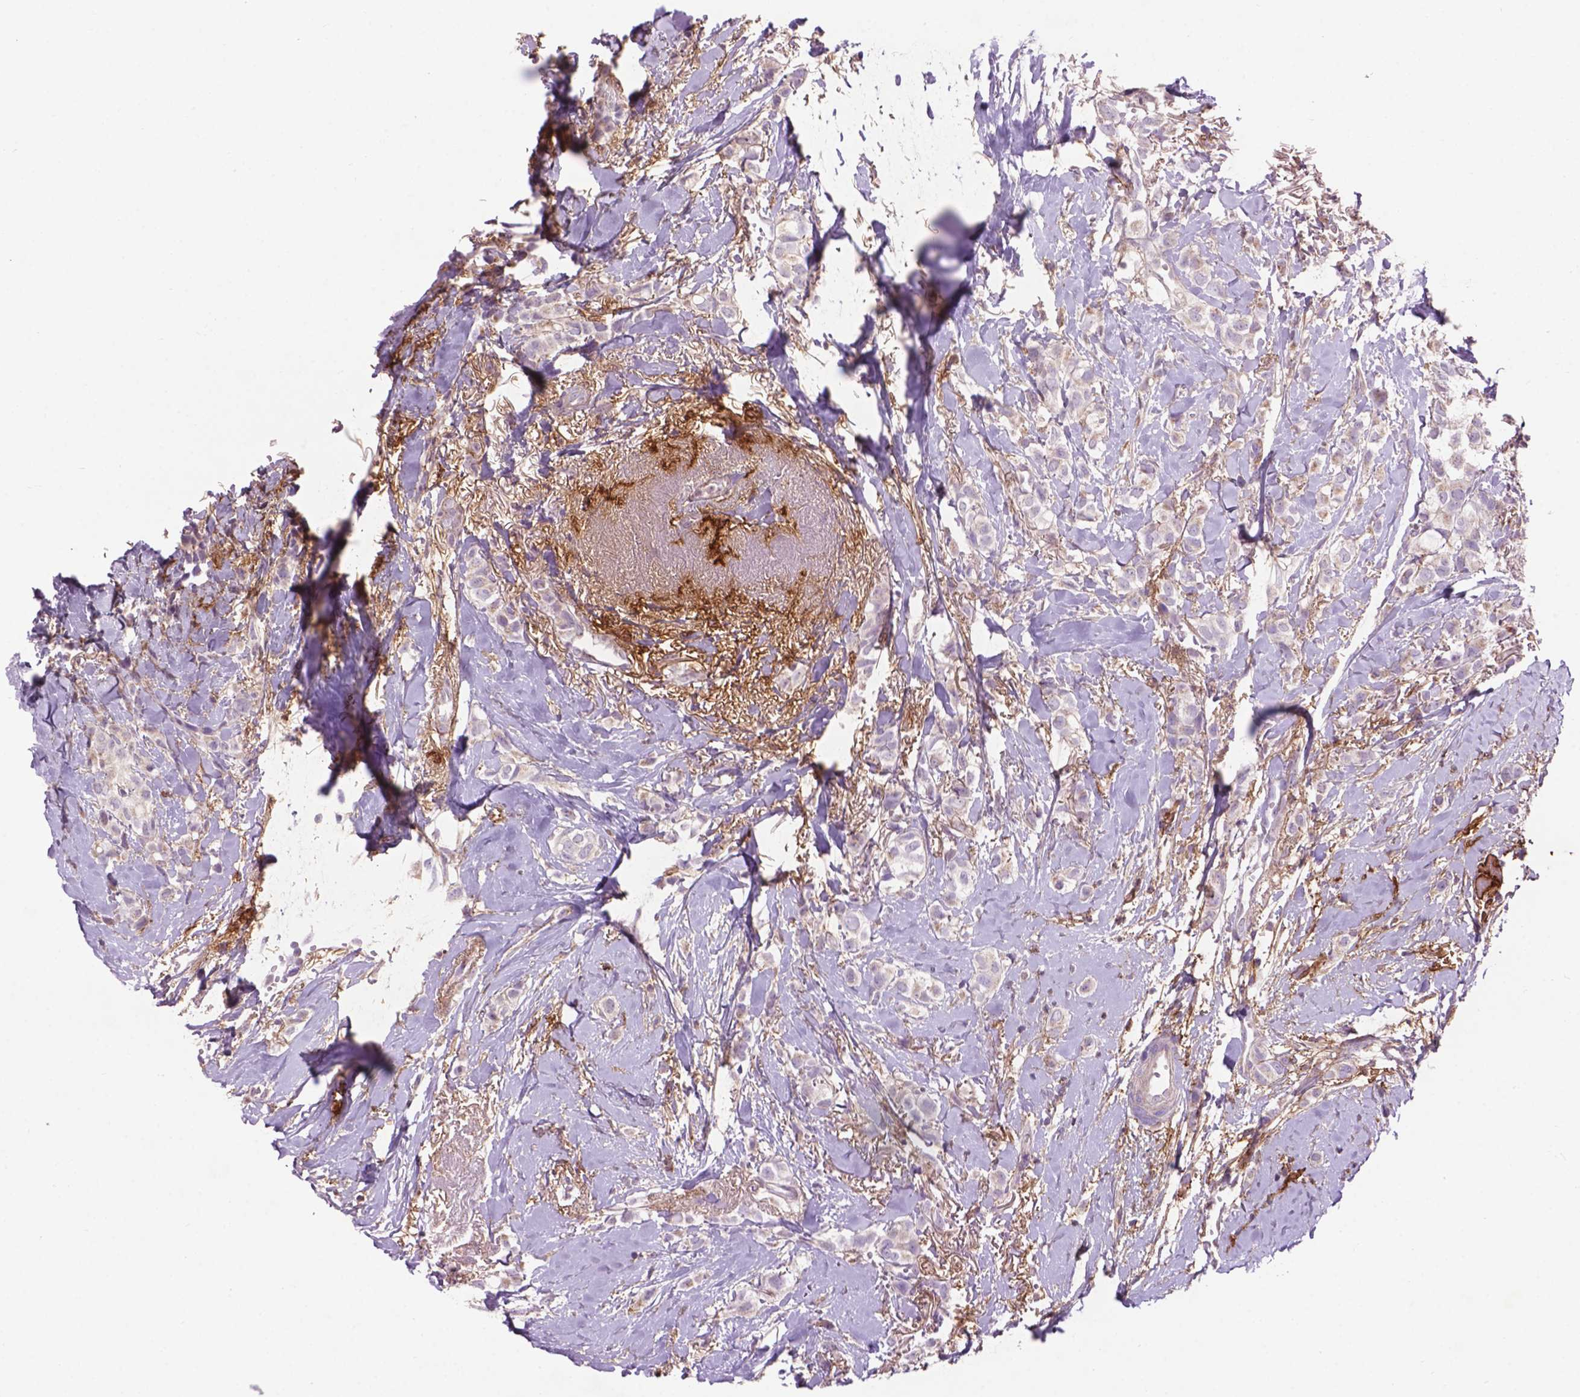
{"staining": {"intensity": "negative", "quantity": "none", "location": "none"}, "tissue": "breast cancer", "cell_type": "Tumor cells", "image_type": "cancer", "snomed": [{"axis": "morphology", "description": "Duct carcinoma"}, {"axis": "topography", "description": "Breast"}], "caption": "The image exhibits no significant positivity in tumor cells of breast cancer (intraductal carcinoma). Brightfield microscopy of immunohistochemistry stained with DAB (3,3'-diaminobenzidine) (brown) and hematoxylin (blue), captured at high magnification.", "gene": "LRRC3C", "patient": {"sex": "female", "age": 85}}